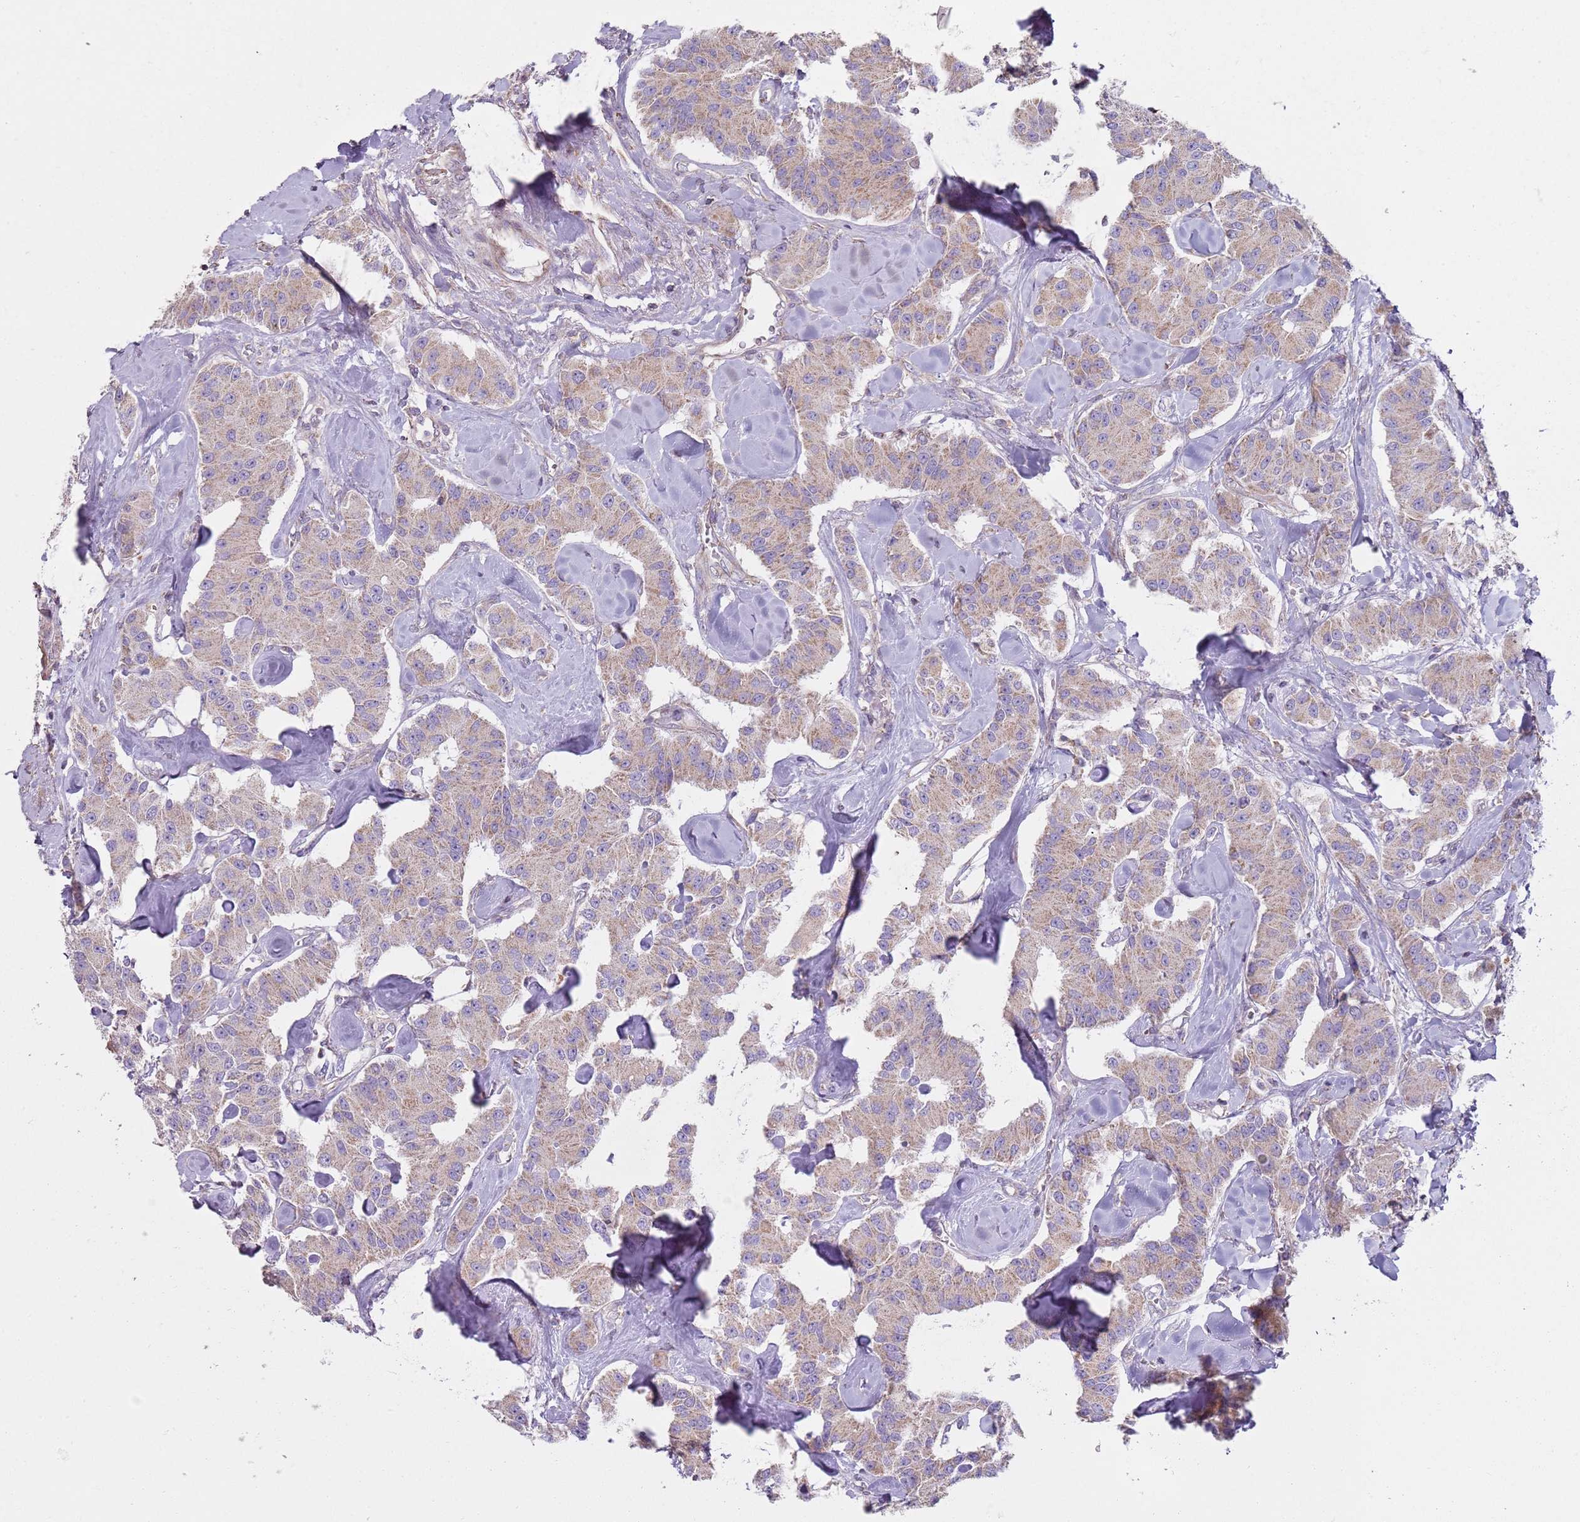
{"staining": {"intensity": "weak", "quantity": ">75%", "location": "cytoplasmic/membranous"}, "tissue": "carcinoid", "cell_type": "Tumor cells", "image_type": "cancer", "snomed": [{"axis": "morphology", "description": "Carcinoid, malignant, NOS"}, {"axis": "topography", "description": "Pancreas"}], "caption": "Weak cytoplasmic/membranous expression is present in about >75% of tumor cells in carcinoid (malignant).", "gene": "GAS8", "patient": {"sex": "male", "age": 41}}